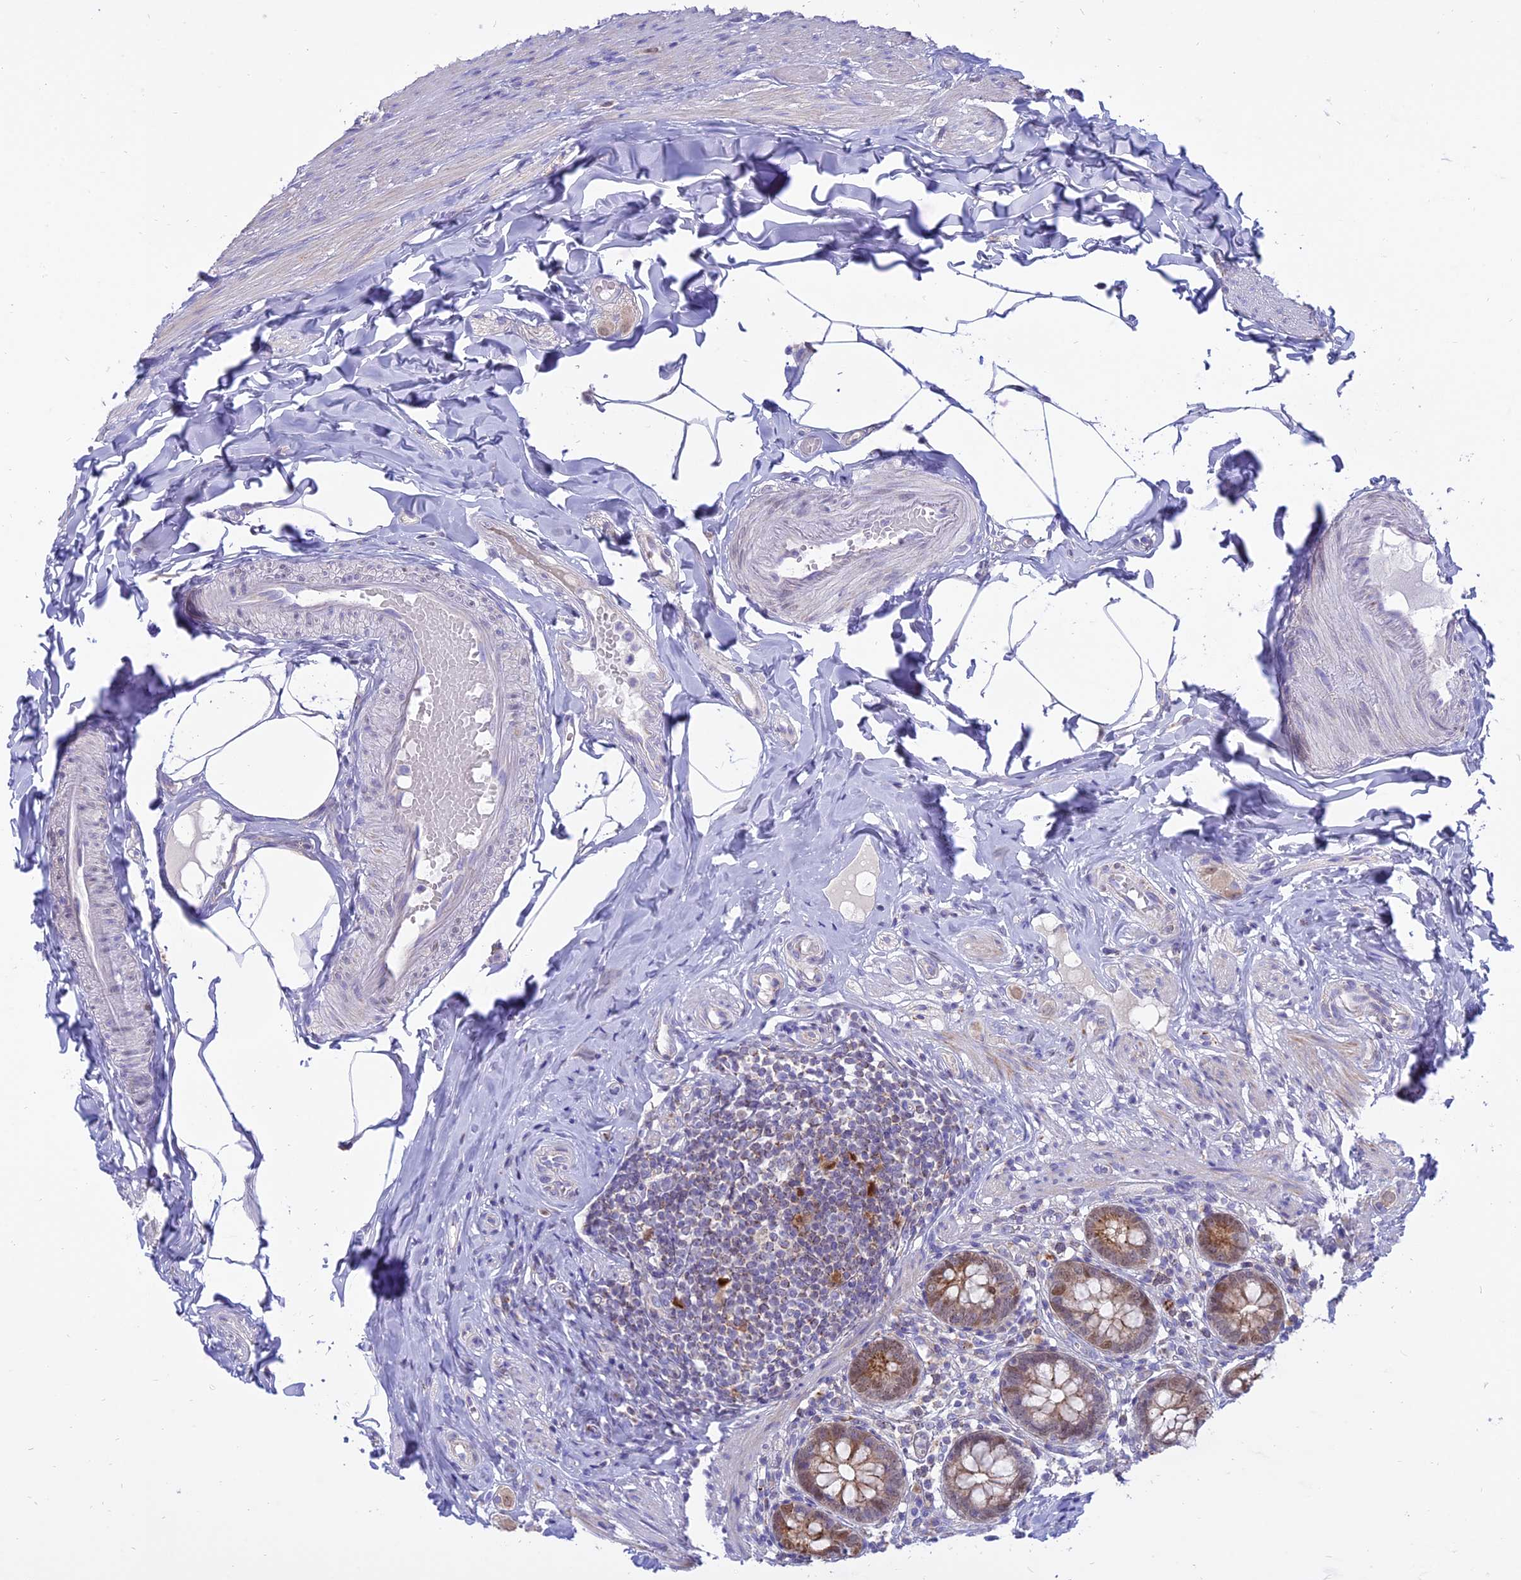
{"staining": {"intensity": "moderate", "quantity": "25%-75%", "location": "cytoplasmic/membranous,nuclear"}, "tissue": "appendix", "cell_type": "Glandular cells", "image_type": "normal", "snomed": [{"axis": "morphology", "description": "Normal tissue, NOS"}, {"axis": "topography", "description": "Appendix"}], "caption": "Protein staining by immunohistochemistry demonstrates moderate cytoplasmic/membranous,nuclear staining in approximately 25%-75% of glandular cells in unremarkable appendix. (Brightfield microscopy of DAB IHC at high magnification).", "gene": "CENPV", "patient": {"sex": "male", "age": 55}}